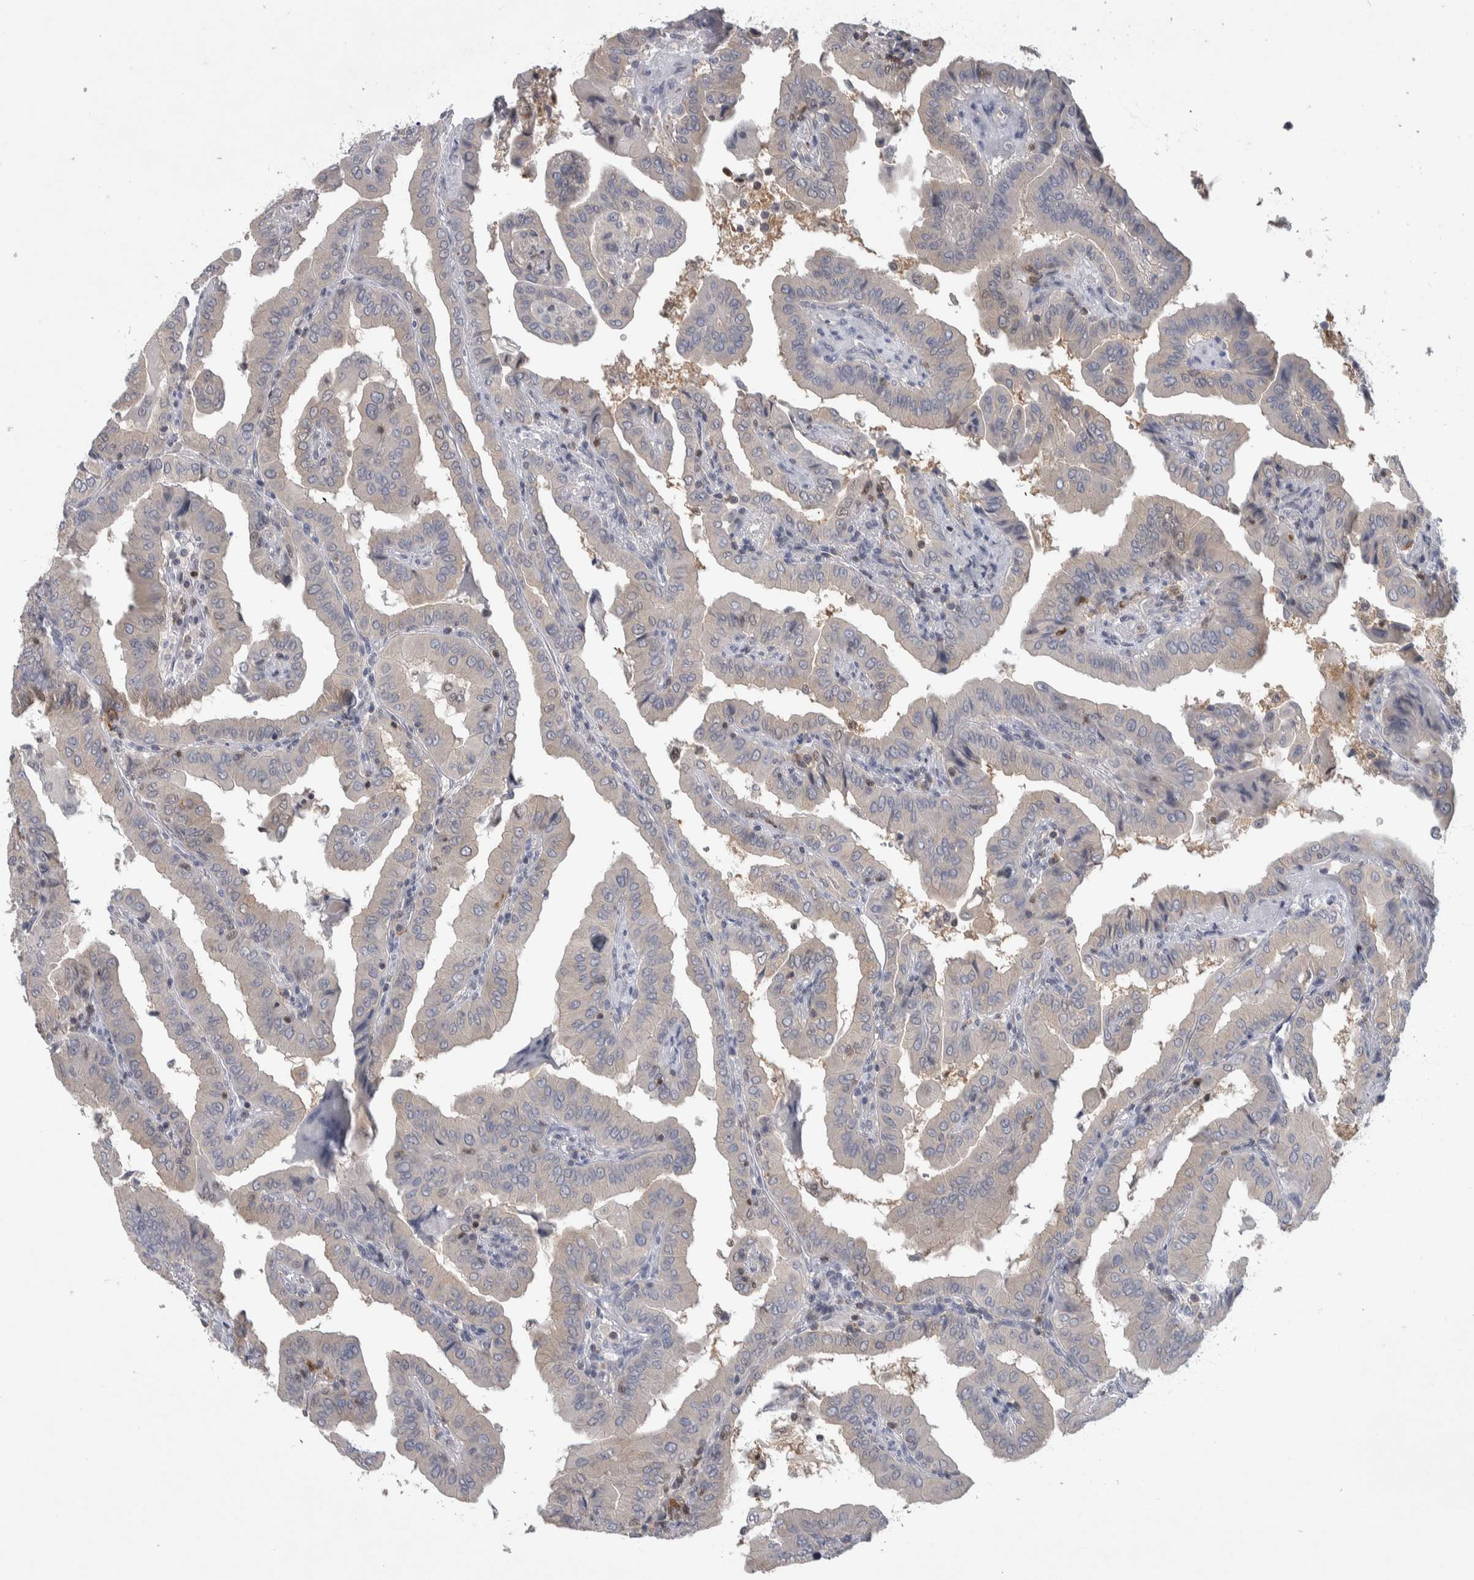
{"staining": {"intensity": "negative", "quantity": "none", "location": "none"}, "tissue": "thyroid cancer", "cell_type": "Tumor cells", "image_type": "cancer", "snomed": [{"axis": "morphology", "description": "Papillary adenocarcinoma, NOS"}, {"axis": "topography", "description": "Thyroid gland"}], "caption": "DAB immunohistochemical staining of human thyroid papillary adenocarcinoma displays no significant staining in tumor cells.", "gene": "NFKB2", "patient": {"sex": "male", "age": 33}}